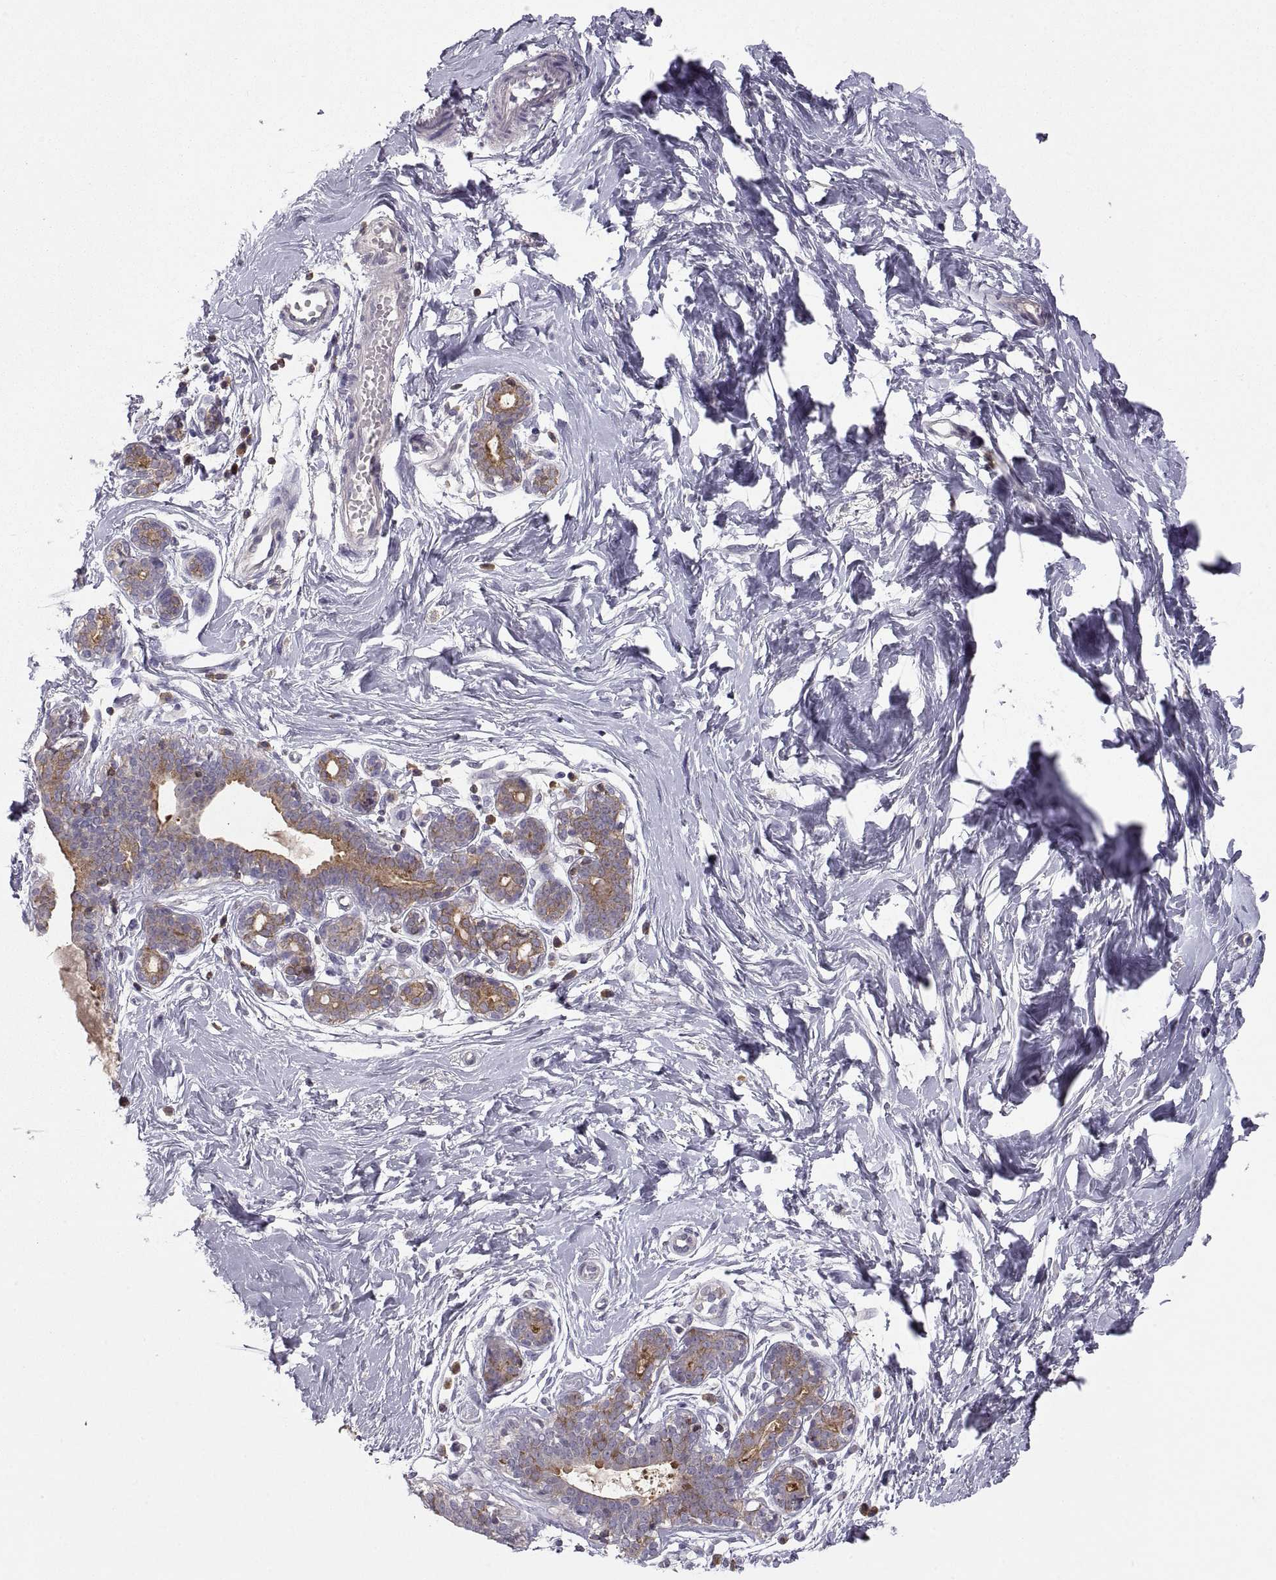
{"staining": {"intensity": "negative", "quantity": "none", "location": "none"}, "tissue": "breast", "cell_type": "Adipocytes", "image_type": "normal", "snomed": [{"axis": "morphology", "description": "Normal tissue, NOS"}, {"axis": "topography", "description": "Breast"}], "caption": "Immunohistochemistry of normal human breast shows no staining in adipocytes.", "gene": "EZR", "patient": {"sex": "female", "age": 37}}